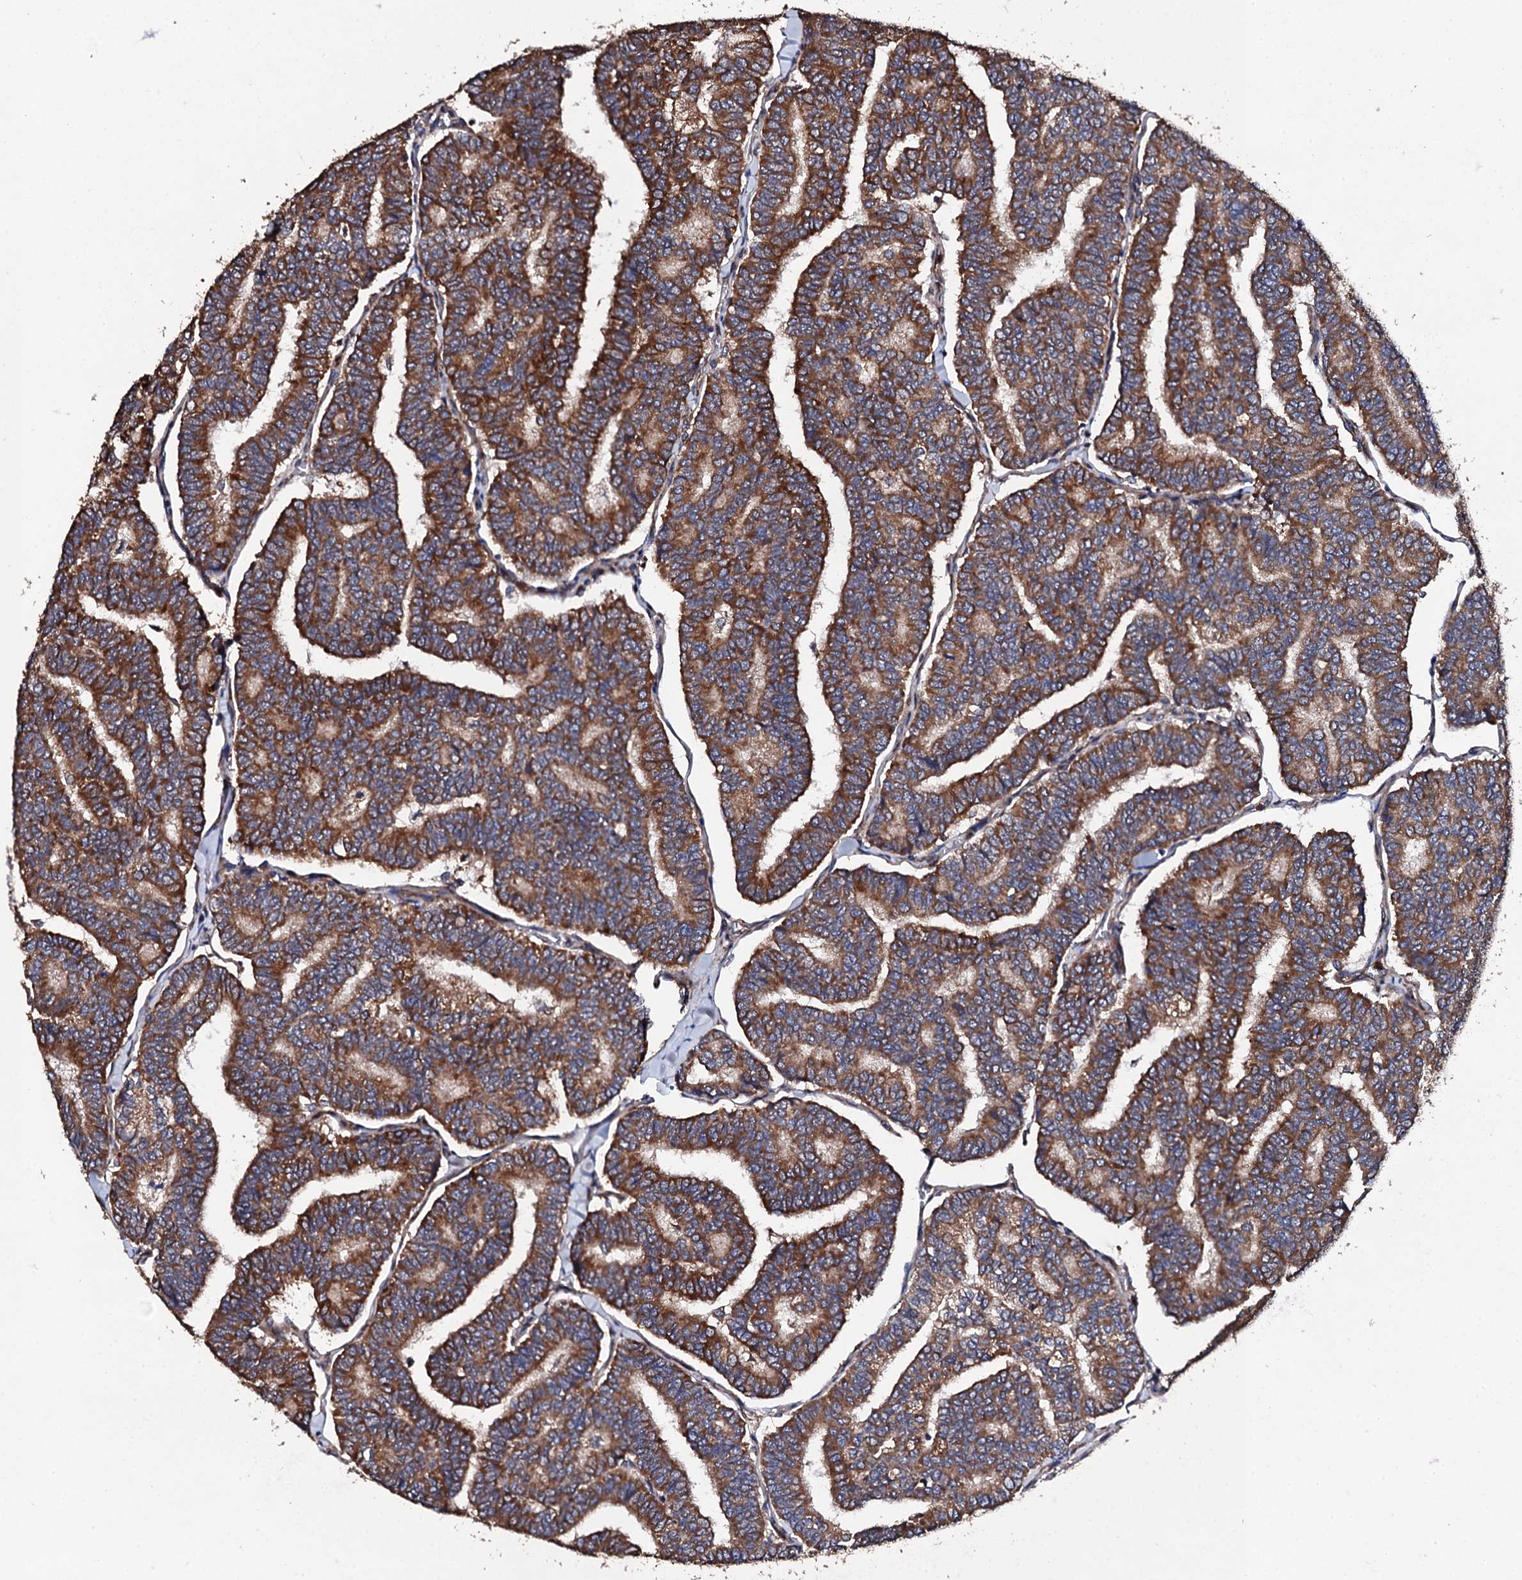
{"staining": {"intensity": "strong", "quantity": ">75%", "location": "cytoplasmic/membranous"}, "tissue": "thyroid cancer", "cell_type": "Tumor cells", "image_type": "cancer", "snomed": [{"axis": "morphology", "description": "Papillary adenocarcinoma, NOS"}, {"axis": "topography", "description": "Thyroid gland"}], "caption": "This image demonstrates immunohistochemistry staining of human thyroid cancer (papillary adenocarcinoma), with high strong cytoplasmic/membranous positivity in approximately >75% of tumor cells.", "gene": "LIPT2", "patient": {"sex": "female", "age": 35}}